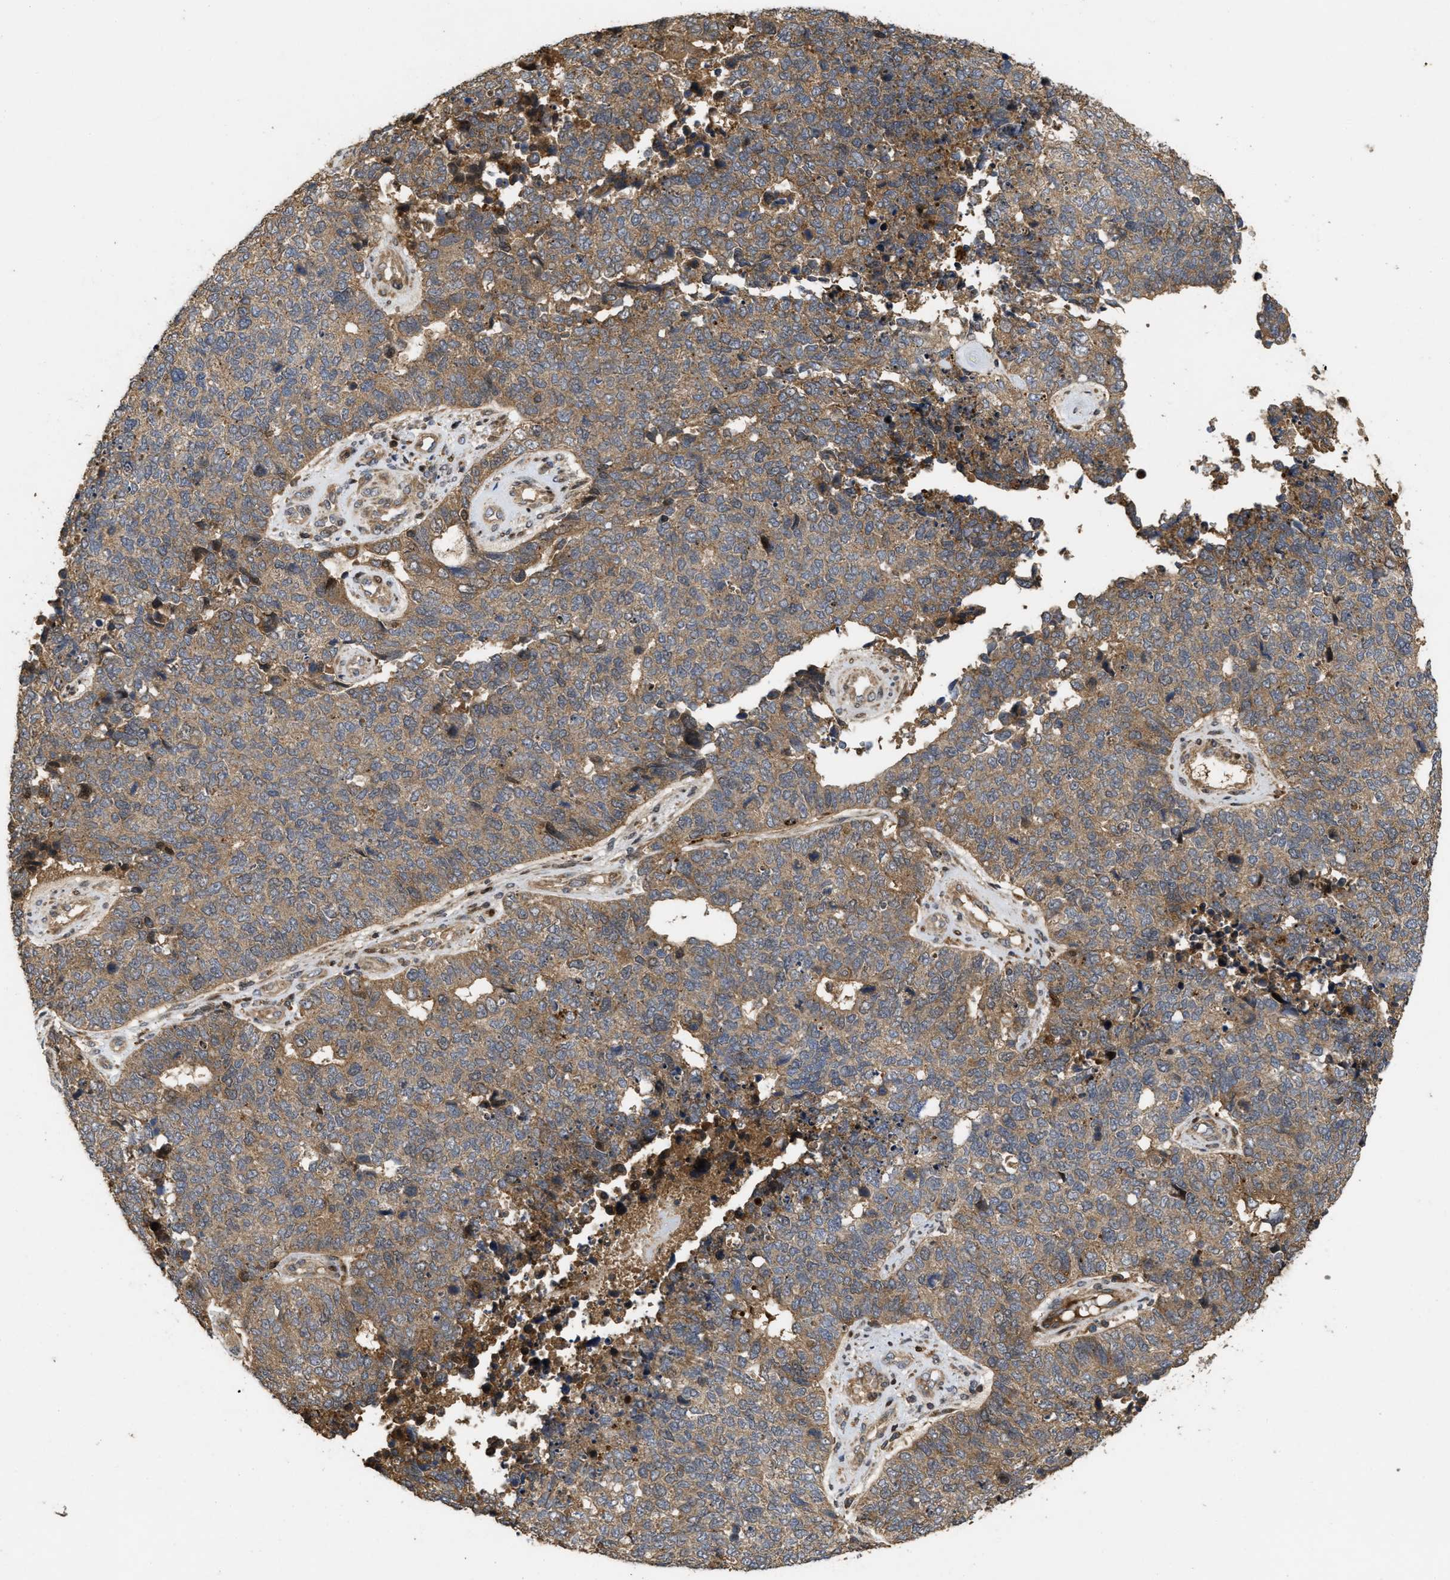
{"staining": {"intensity": "moderate", "quantity": ">75%", "location": "cytoplasmic/membranous"}, "tissue": "cervical cancer", "cell_type": "Tumor cells", "image_type": "cancer", "snomed": [{"axis": "morphology", "description": "Squamous cell carcinoma, NOS"}, {"axis": "topography", "description": "Cervix"}], "caption": "Immunohistochemistry (IHC) histopathology image of human cervical cancer stained for a protein (brown), which shows medium levels of moderate cytoplasmic/membranous positivity in about >75% of tumor cells.", "gene": "CBR3", "patient": {"sex": "female", "age": 63}}